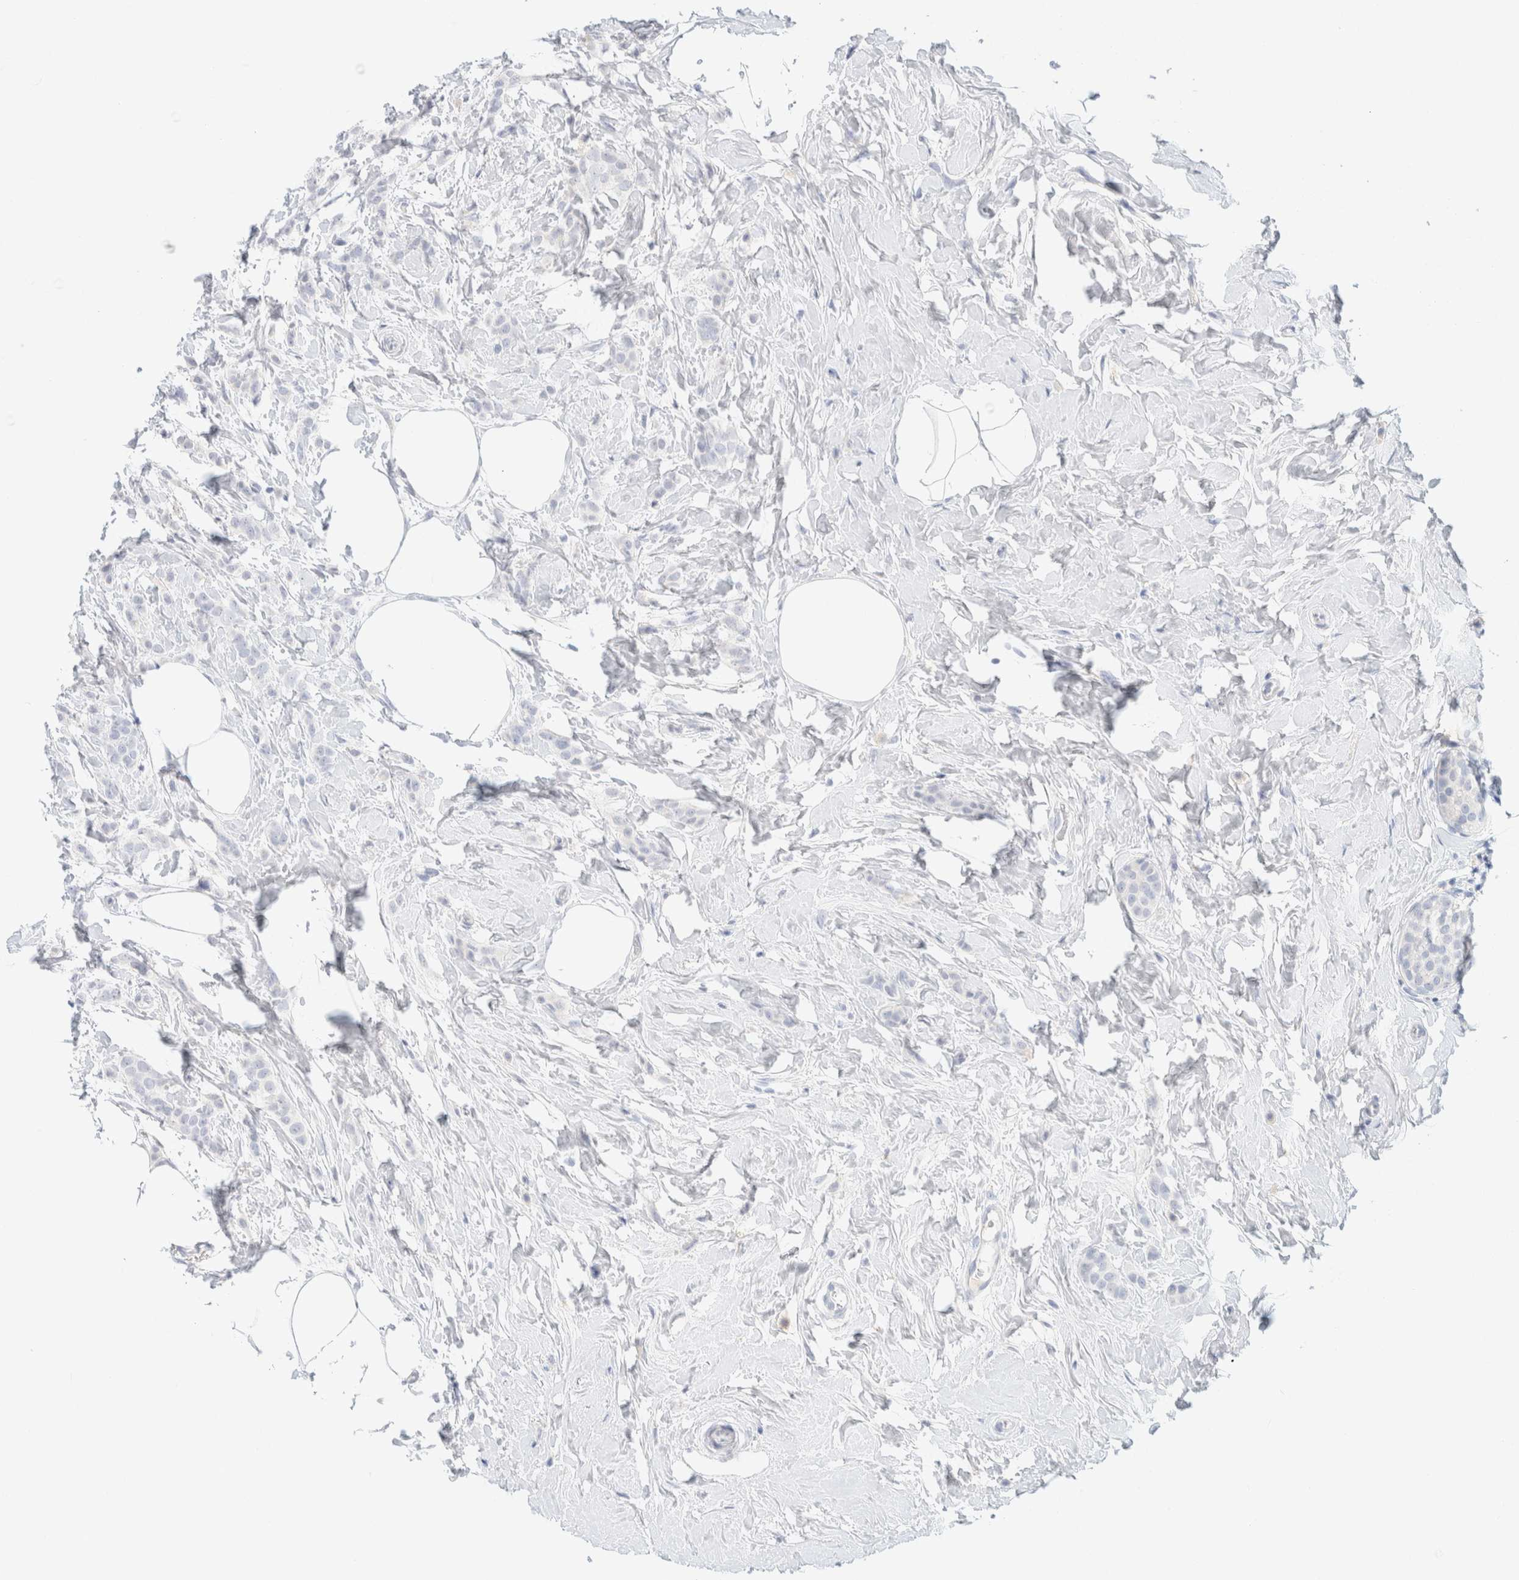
{"staining": {"intensity": "negative", "quantity": "none", "location": "none"}, "tissue": "breast cancer", "cell_type": "Tumor cells", "image_type": "cancer", "snomed": [{"axis": "morphology", "description": "Lobular carcinoma, in situ"}, {"axis": "morphology", "description": "Lobular carcinoma"}, {"axis": "topography", "description": "Breast"}], "caption": "The photomicrograph demonstrates no staining of tumor cells in breast cancer (lobular carcinoma).", "gene": "CPQ", "patient": {"sex": "female", "age": 41}}